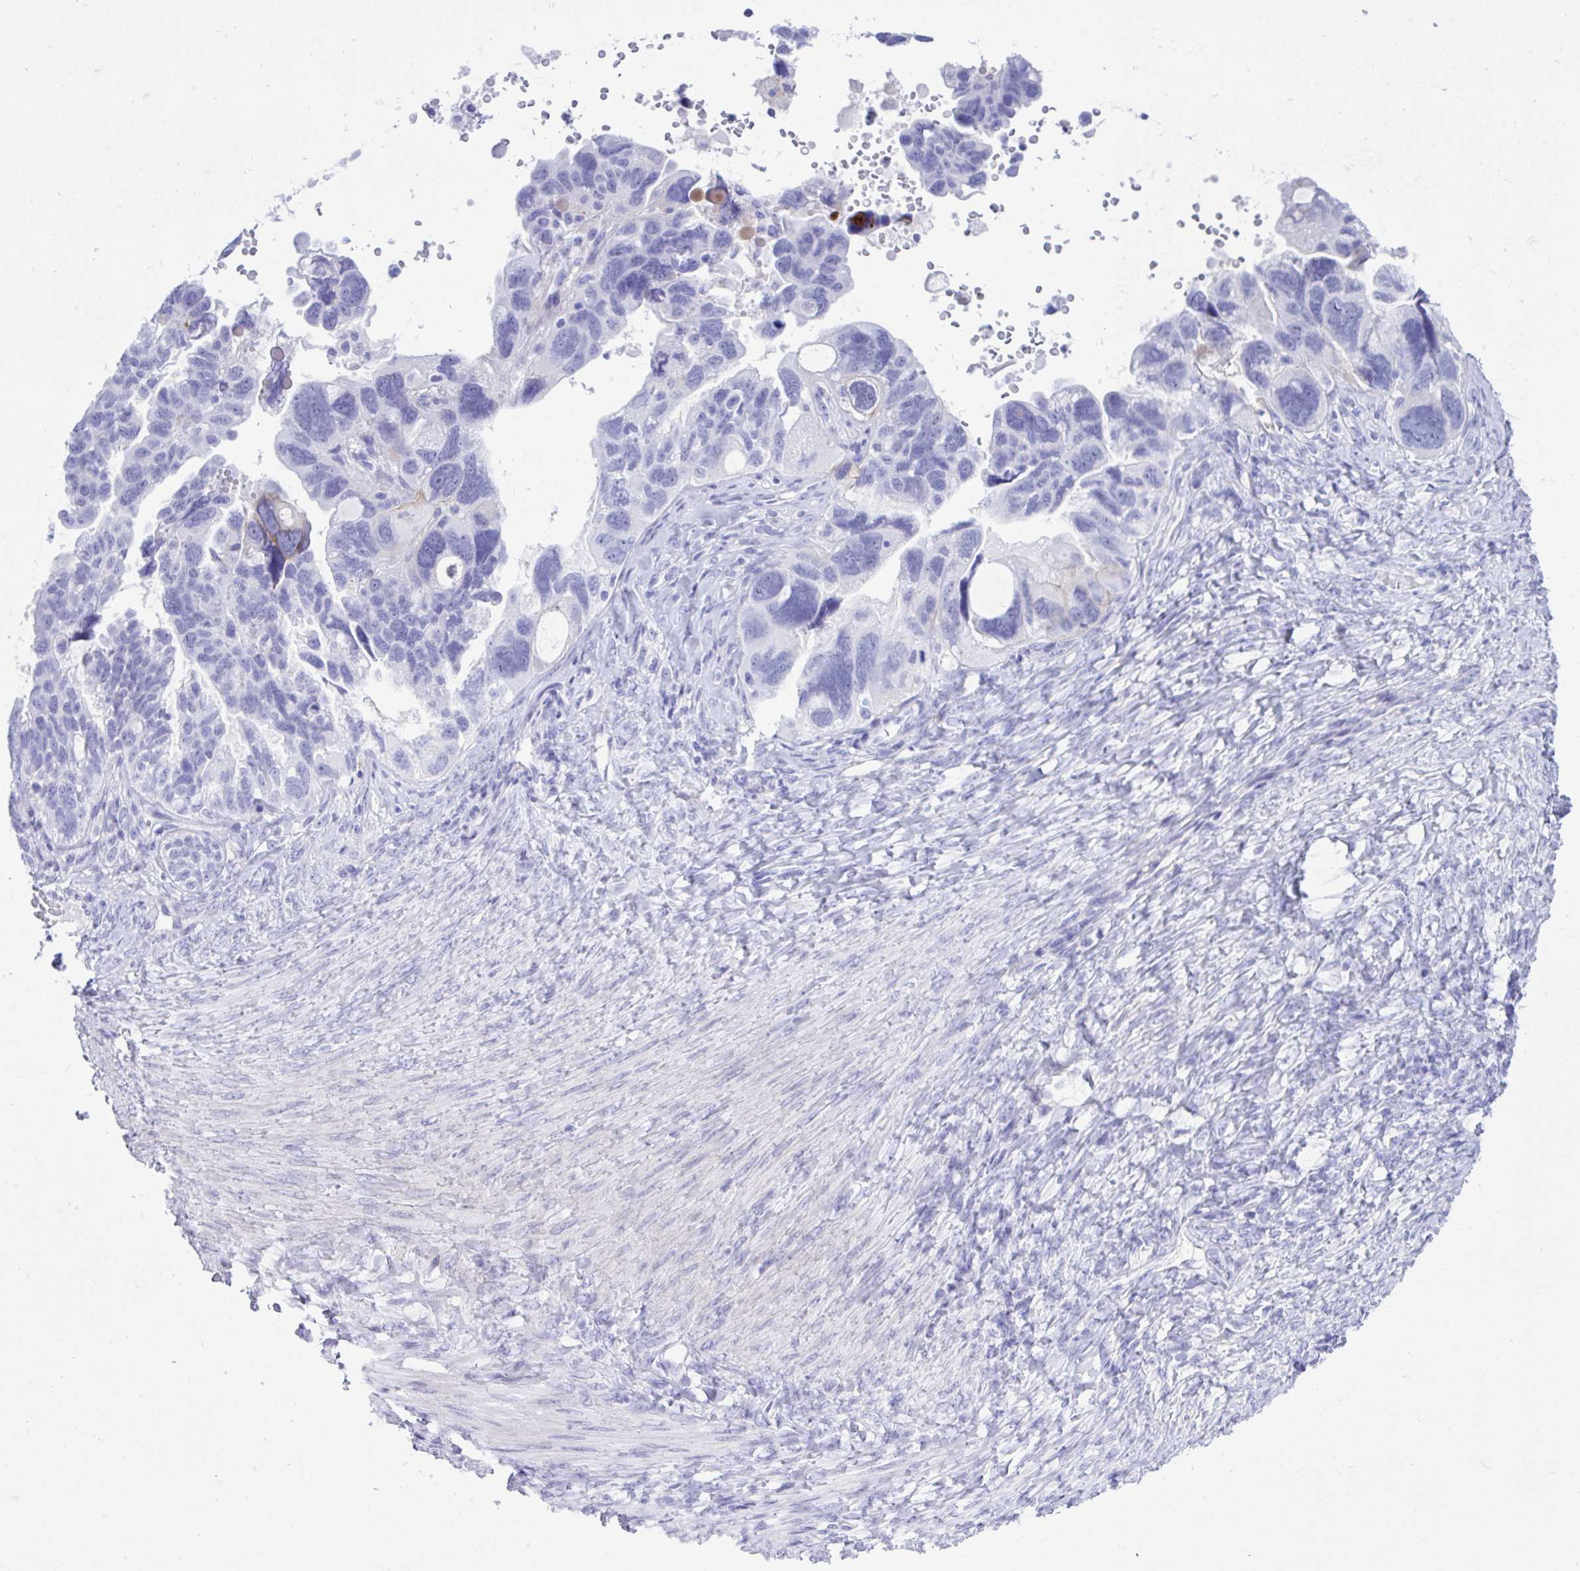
{"staining": {"intensity": "weak", "quantity": "<25%", "location": "cytoplasmic/membranous"}, "tissue": "ovarian cancer", "cell_type": "Tumor cells", "image_type": "cancer", "snomed": [{"axis": "morphology", "description": "Cystadenocarcinoma, serous, NOS"}, {"axis": "topography", "description": "Ovary"}], "caption": "DAB immunohistochemical staining of human ovarian serous cystadenocarcinoma exhibits no significant expression in tumor cells. Brightfield microscopy of IHC stained with DAB (brown) and hematoxylin (blue), captured at high magnification.", "gene": "BEX5", "patient": {"sex": "female", "age": 60}}